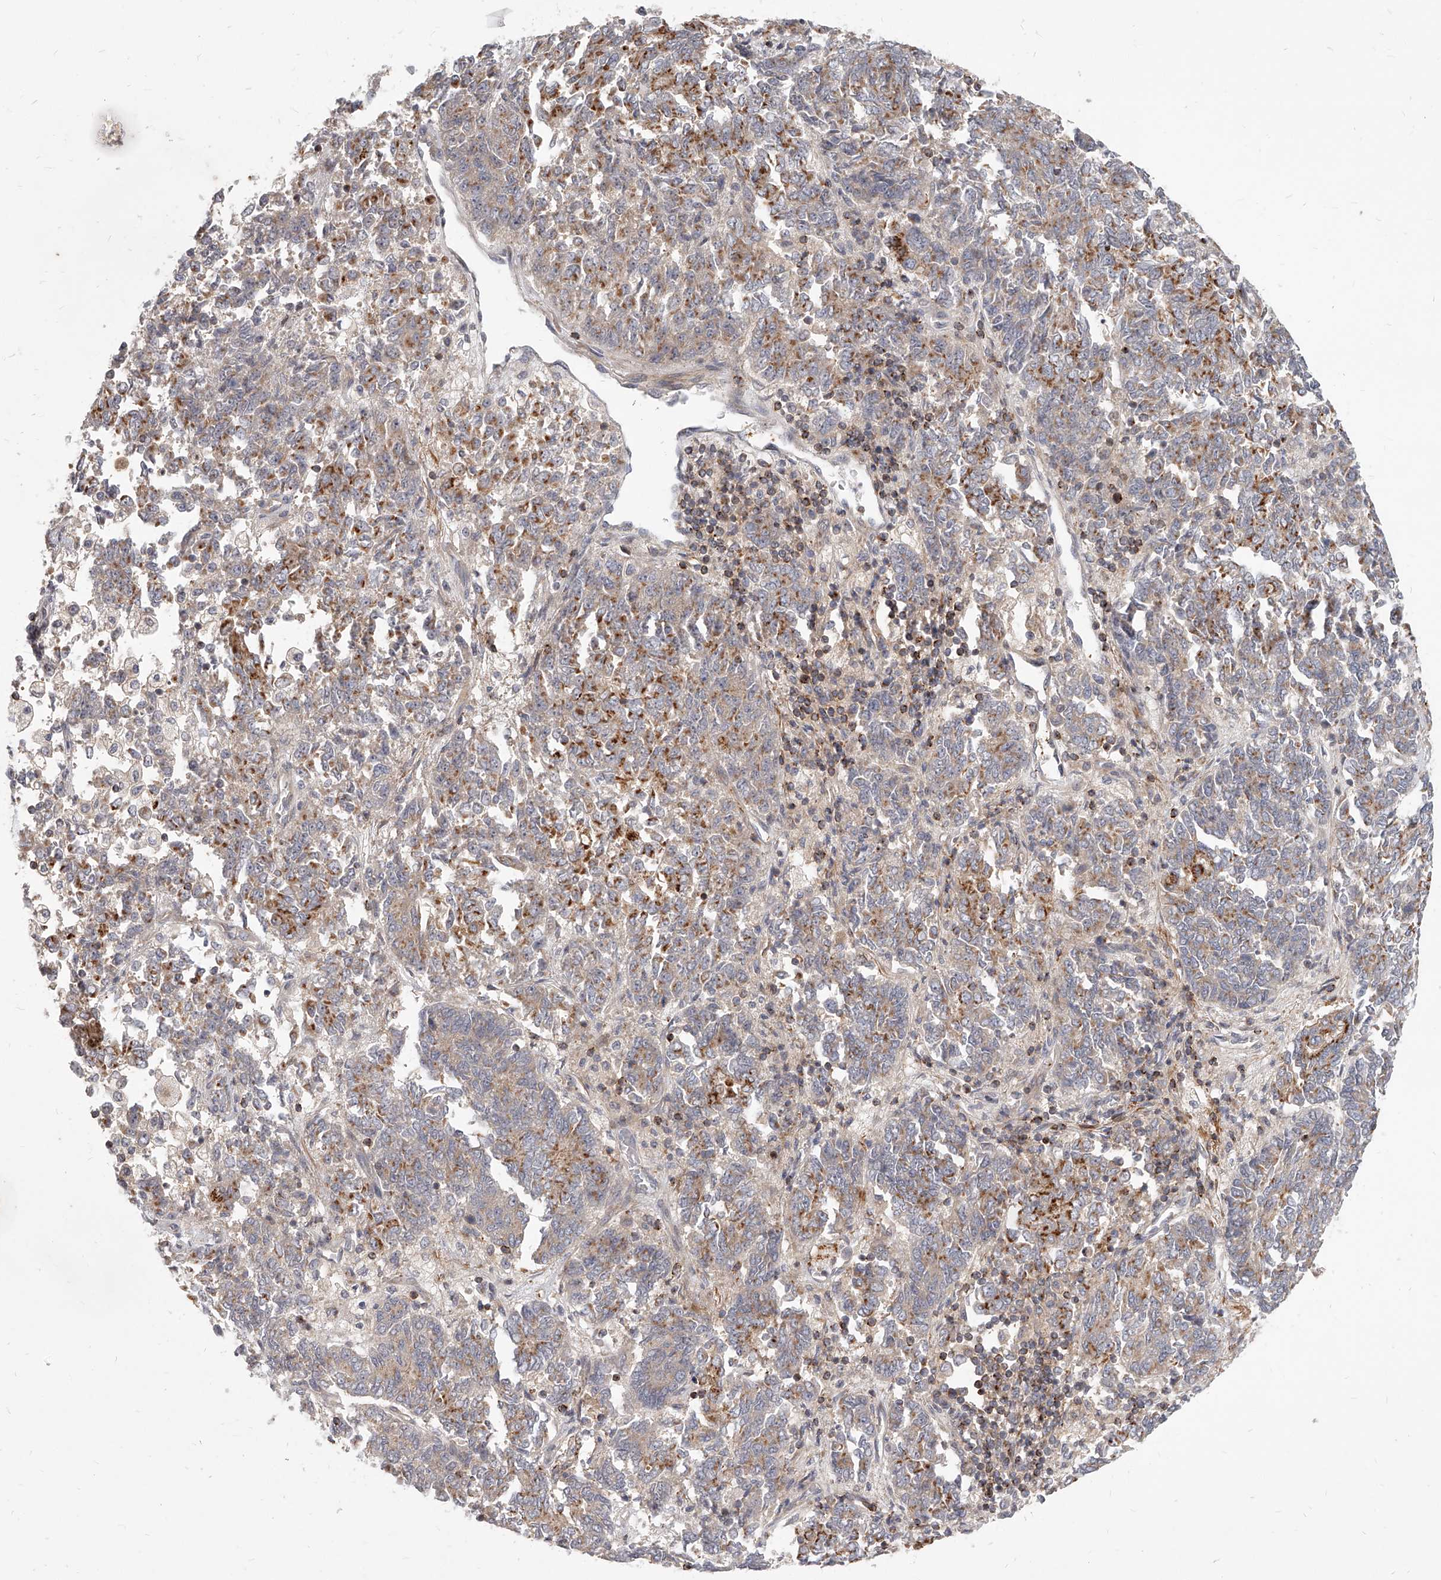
{"staining": {"intensity": "moderate", "quantity": "25%-75%", "location": "cytoplasmic/membranous"}, "tissue": "endometrial cancer", "cell_type": "Tumor cells", "image_type": "cancer", "snomed": [{"axis": "morphology", "description": "Adenocarcinoma, NOS"}, {"axis": "topography", "description": "Endometrium"}], "caption": "Endometrial cancer (adenocarcinoma) stained with a protein marker demonstrates moderate staining in tumor cells.", "gene": "SLC37A1", "patient": {"sex": "female", "age": 80}}